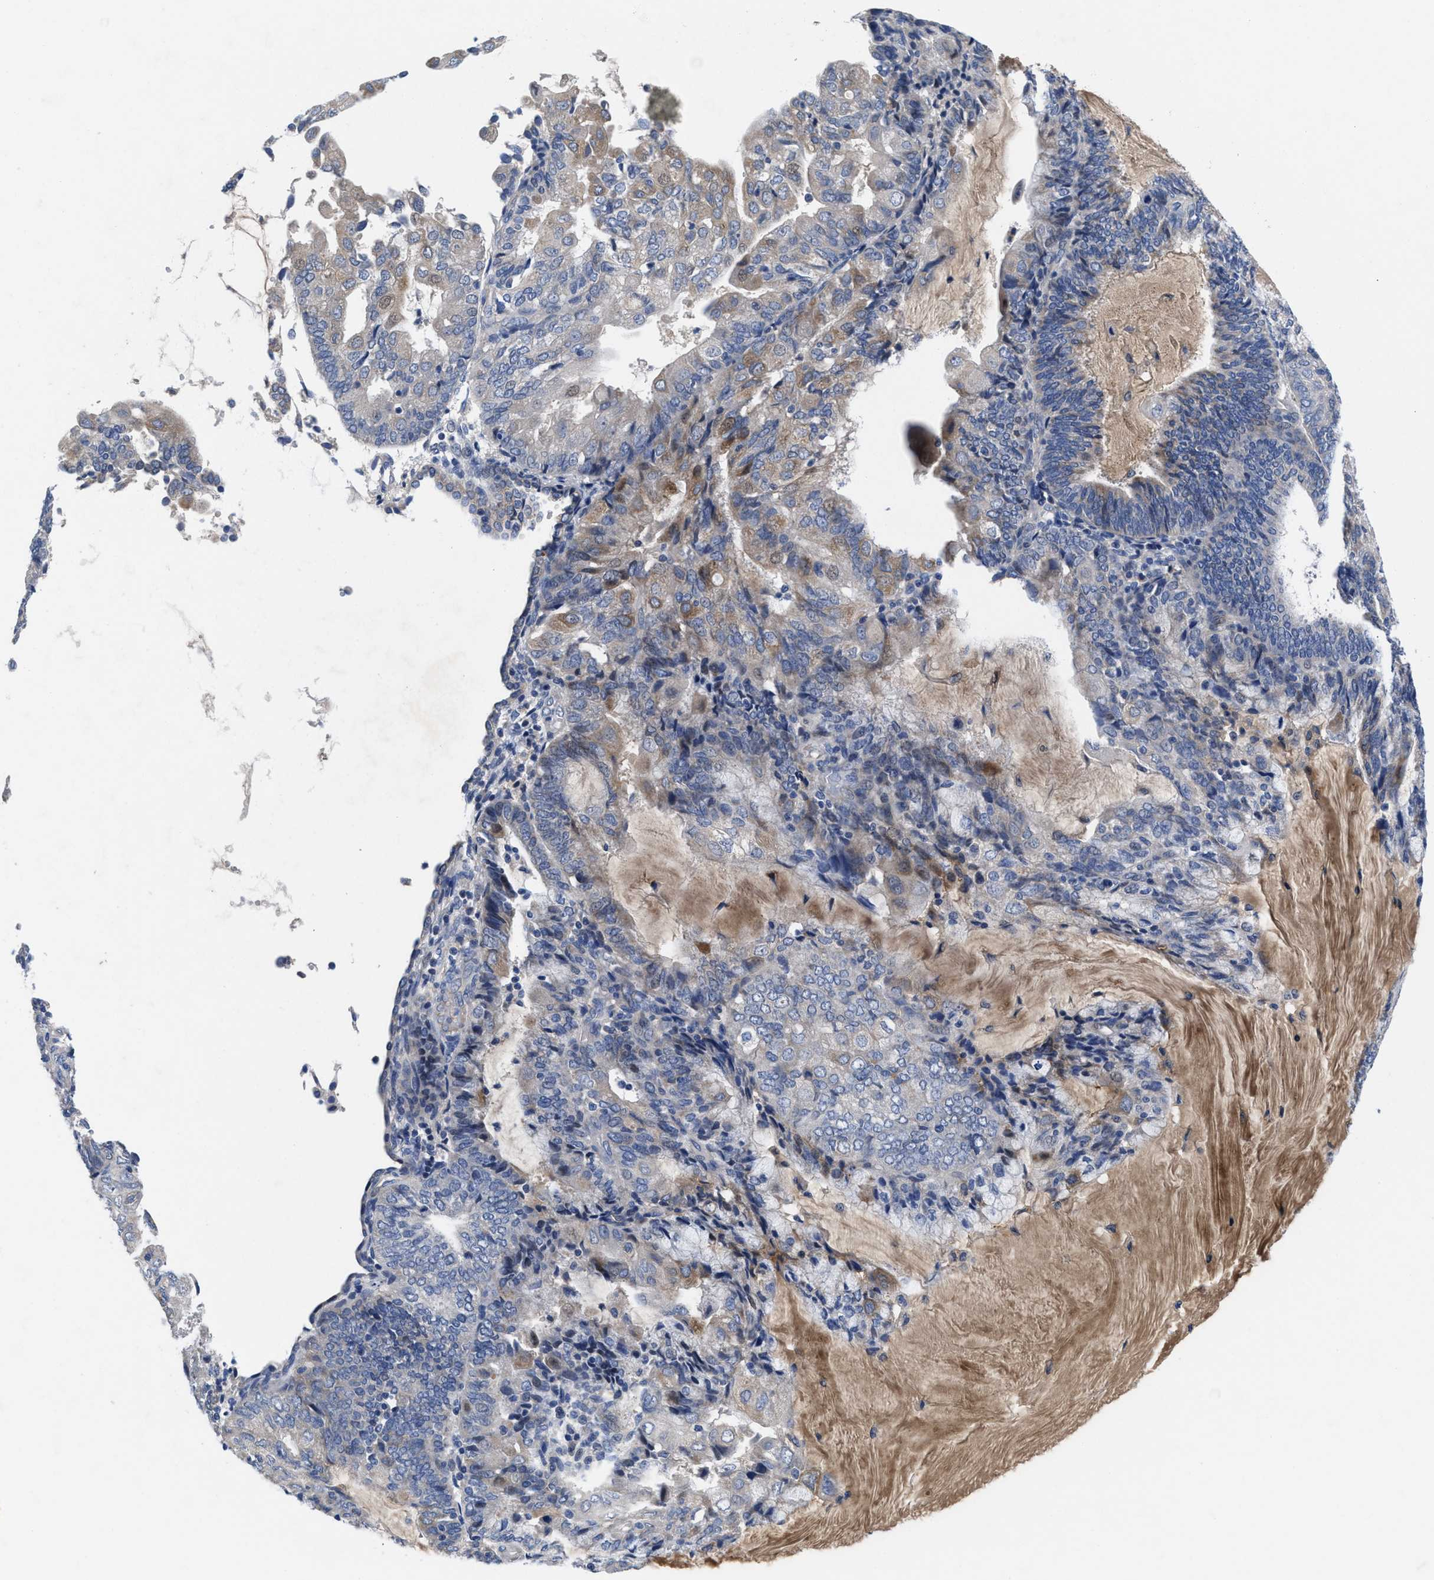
{"staining": {"intensity": "weak", "quantity": "<25%", "location": "cytoplasmic/membranous"}, "tissue": "endometrial cancer", "cell_type": "Tumor cells", "image_type": "cancer", "snomed": [{"axis": "morphology", "description": "Adenocarcinoma, NOS"}, {"axis": "topography", "description": "Endometrium"}], "caption": "An image of endometrial cancer (adenocarcinoma) stained for a protein exhibits no brown staining in tumor cells.", "gene": "DHRS13", "patient": {"sex": "female", "age": 81}}